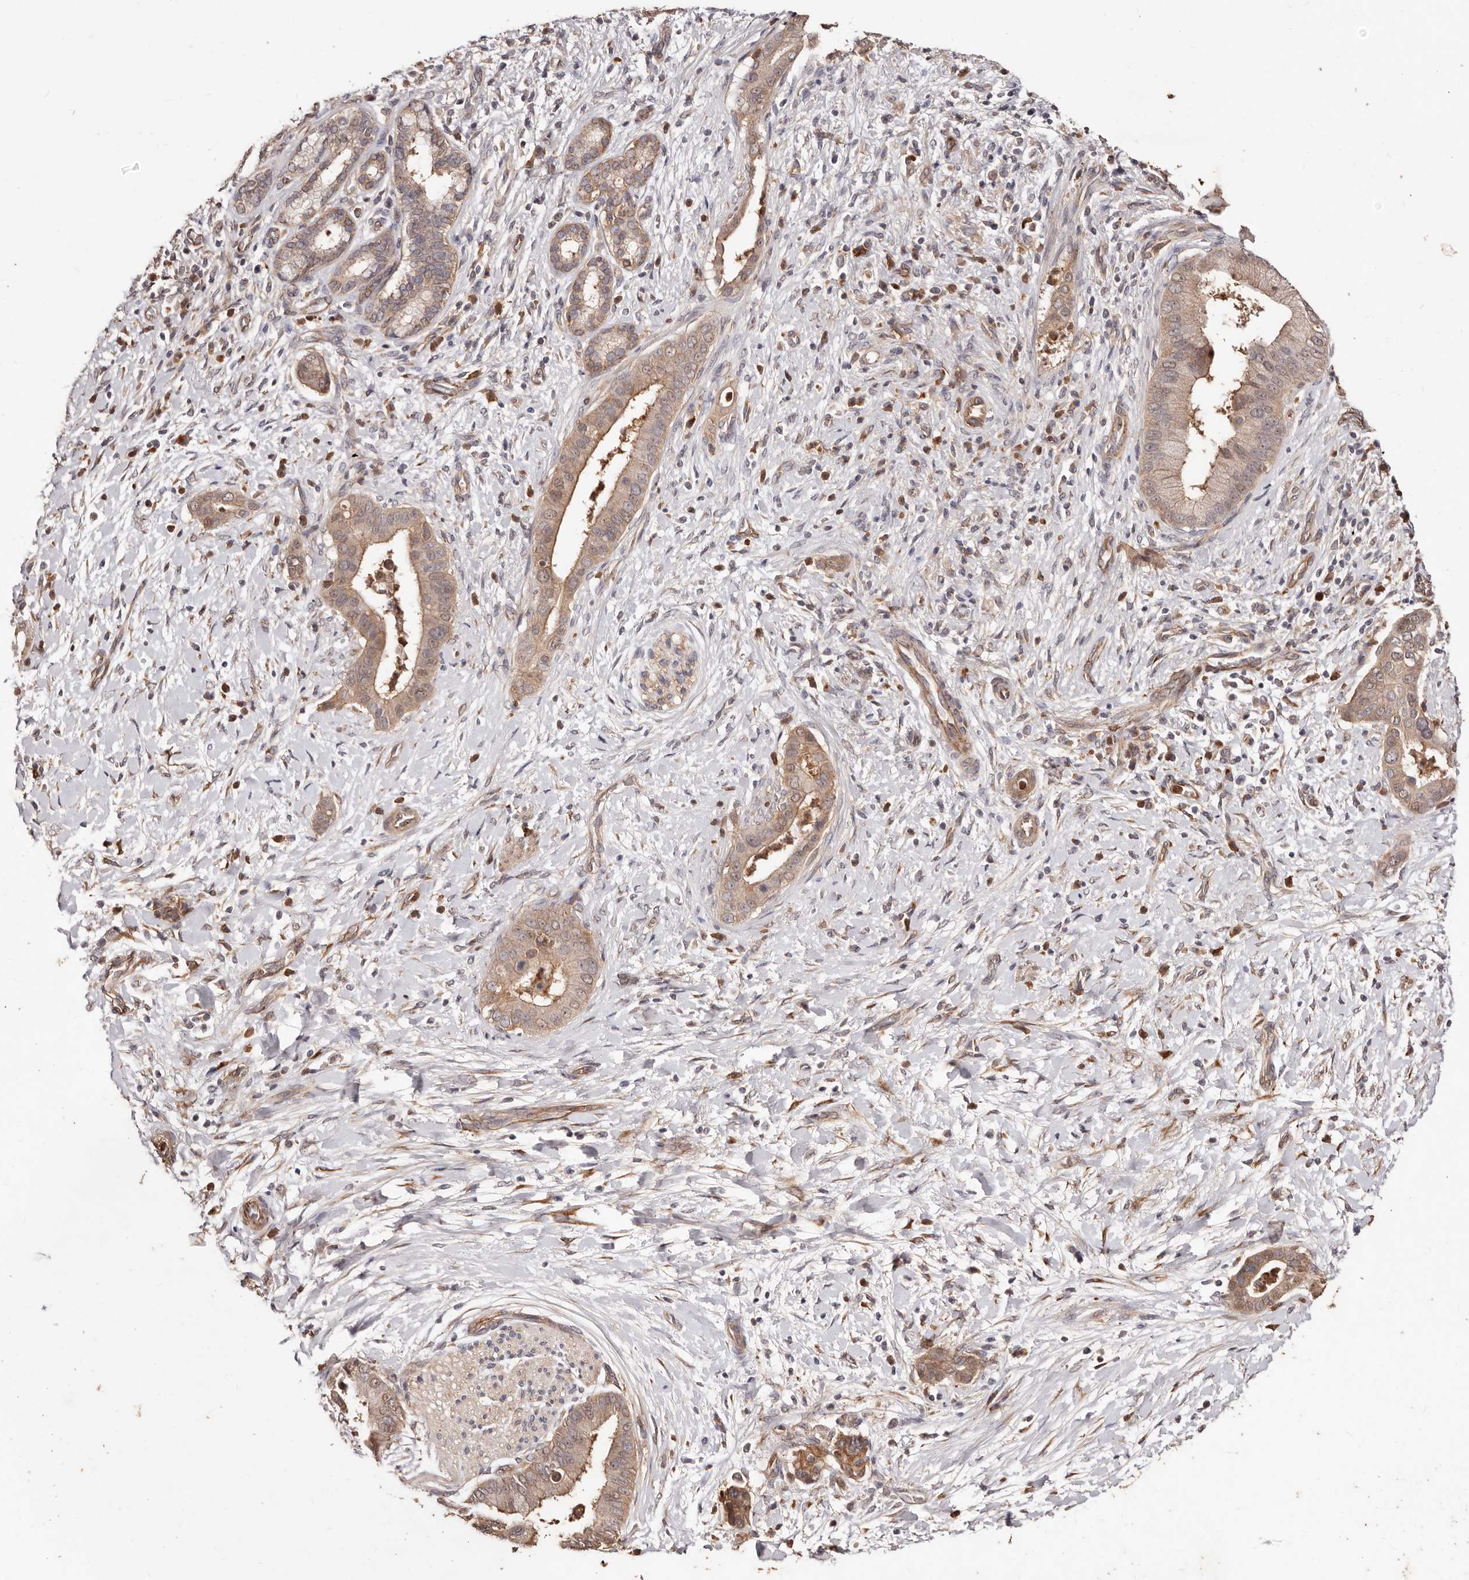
{"staining": {"intensity": "moderate", "quantity": ">75%", "location": "cytoplasmic/membranous"}, "tissue": "liver cancer", "cell_type": "Tumor cells", "image_type": "cancer", "snomed": [{"axis": "morphology", "description": "Cholangiocarcinoma"}, {"axis": "topography", "description": "Liver"}], "caption": "Liver cholangiocarcinoma stained for a protein exhibits moderate cytoplasmic/membranous positivity in tumor cells.", "gene": "CCL14", "patient": {"sex": "female", "age": 54}}